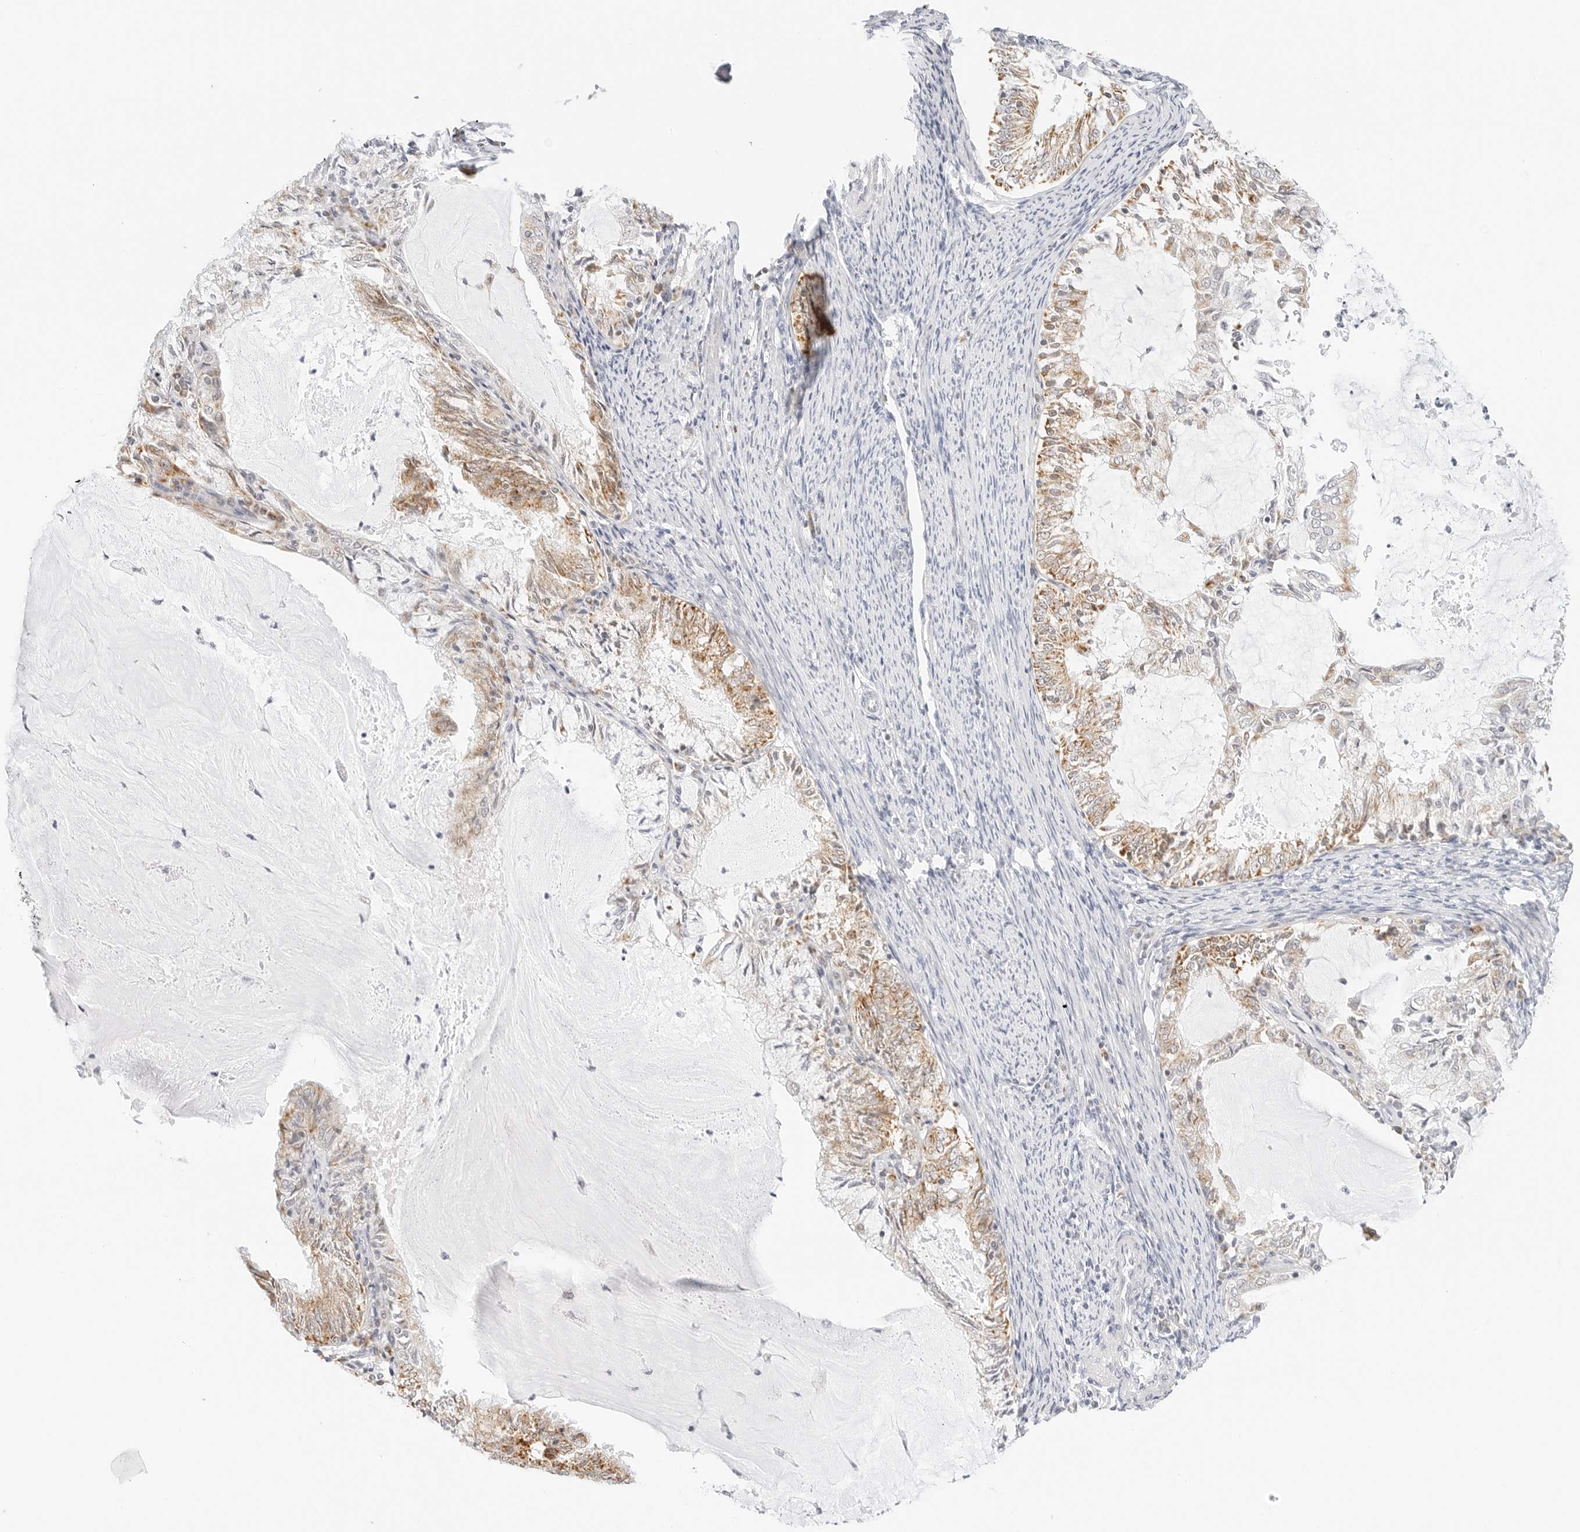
{"staining": {"intensity": "moderate", "quantity": ">75%", "location": "cytoplasmic/membranous"}, "tissue": "endometrial cancer", "cell_type": "Tumor cells", "image_type": "cancer", "snomed": [{"axis": "morphology", "description": "Adenocarcinoma, NOS"}, {"axis": "topography", "description": "Endometrium"}], "caption": "A brown stain highlights moderate cytoplasmic/membranous positivity of a protein in endometrial cancer tumor cells.", "gene": "FH", "patient": {"sex": "female", "age": 57}}